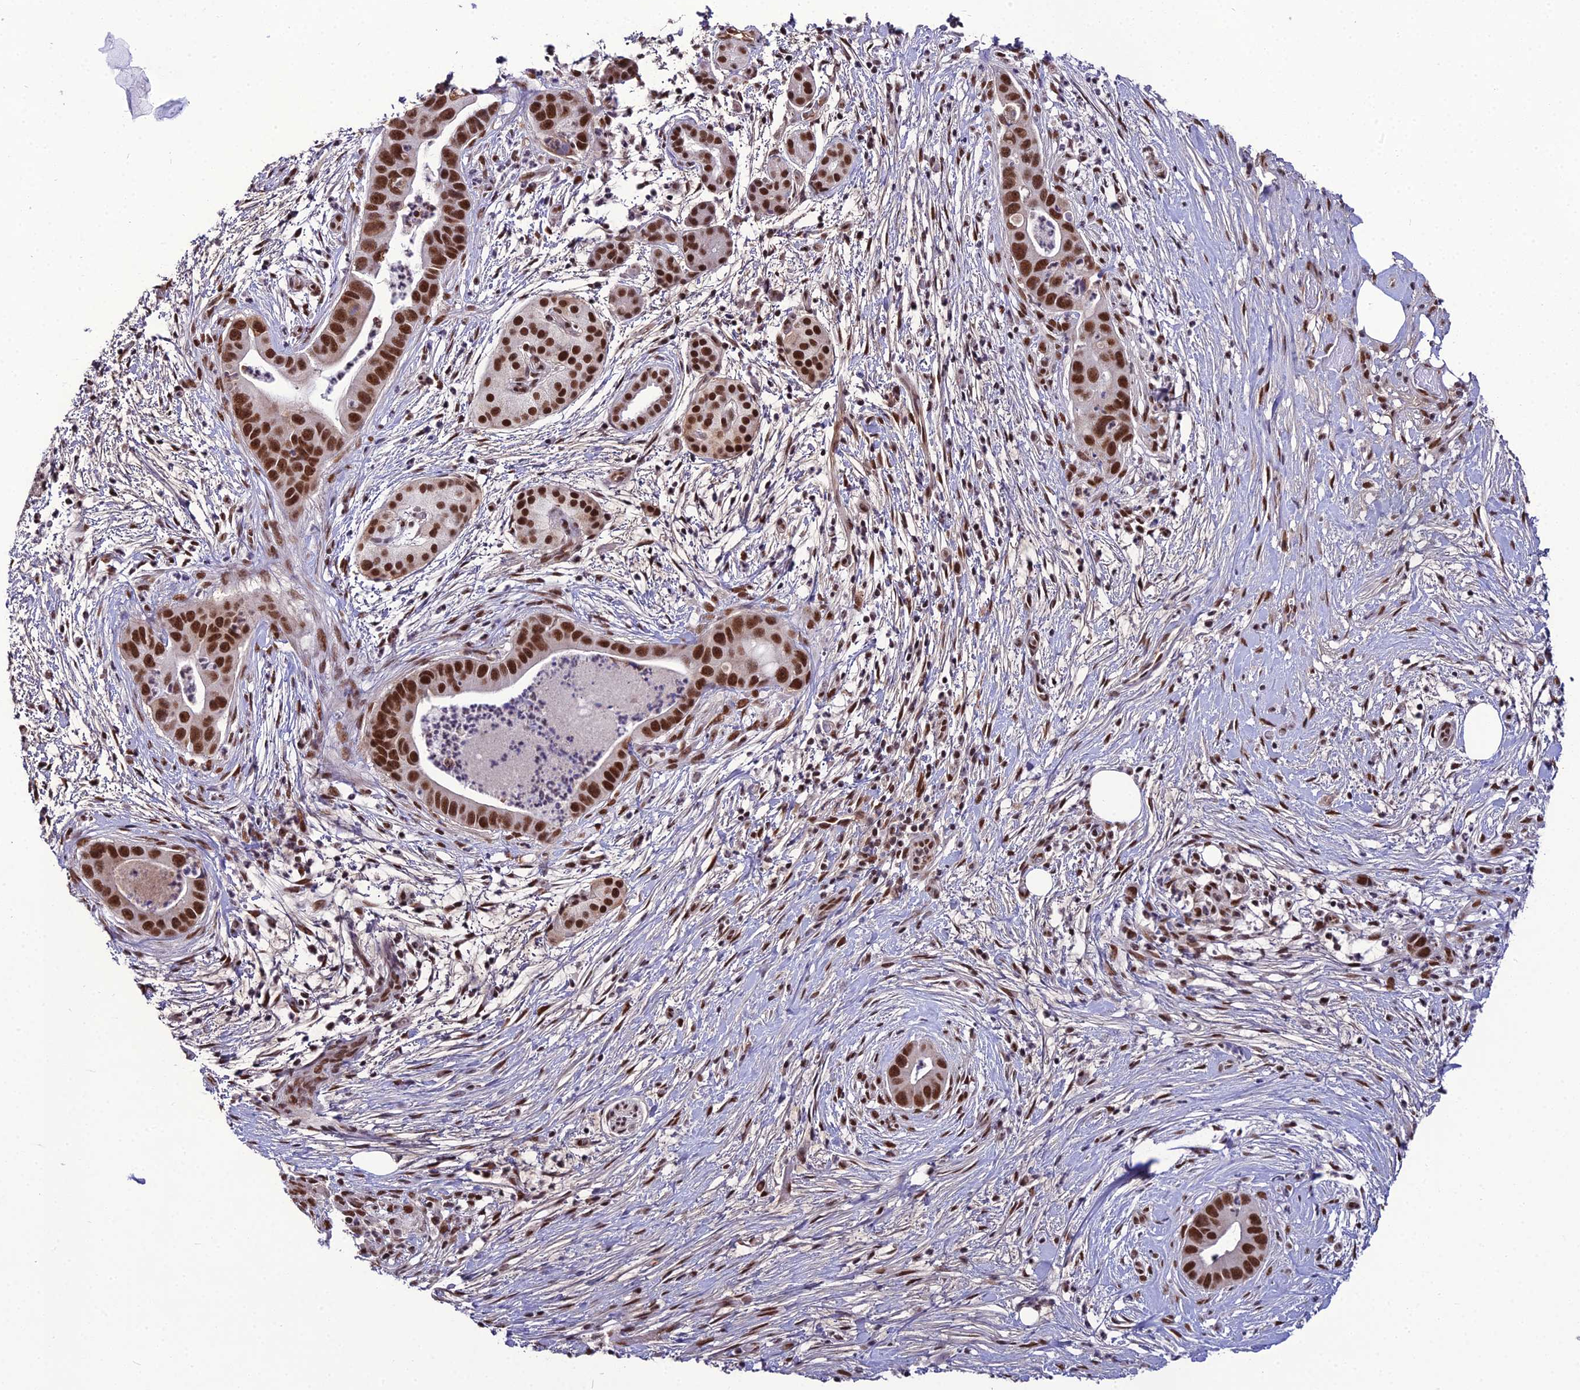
{"staining": {"intensity": "strong", "quantity": ">75%", "location": "nuclear"}, "tissue": "pancreatic cancer", "cell_type": "Tumor cells", "image_type": "cancer", "snomed": [{"axis": "morphology", "description": "Adenocarcinoma, NOS"}, {"axis": "topography", "description": "Pancreas"}], "caption": "Pancreatic adenocarcinoma stained with immunohistochemistry displays strong nuclear expression in about >75% of tumor cells. Using DAB (brown) and hematoxylin (blue) stains, captured at high magnification using brightfield microscopy.", "gene": "RBM12", "patient": {"sex": "male", "age": 73}}